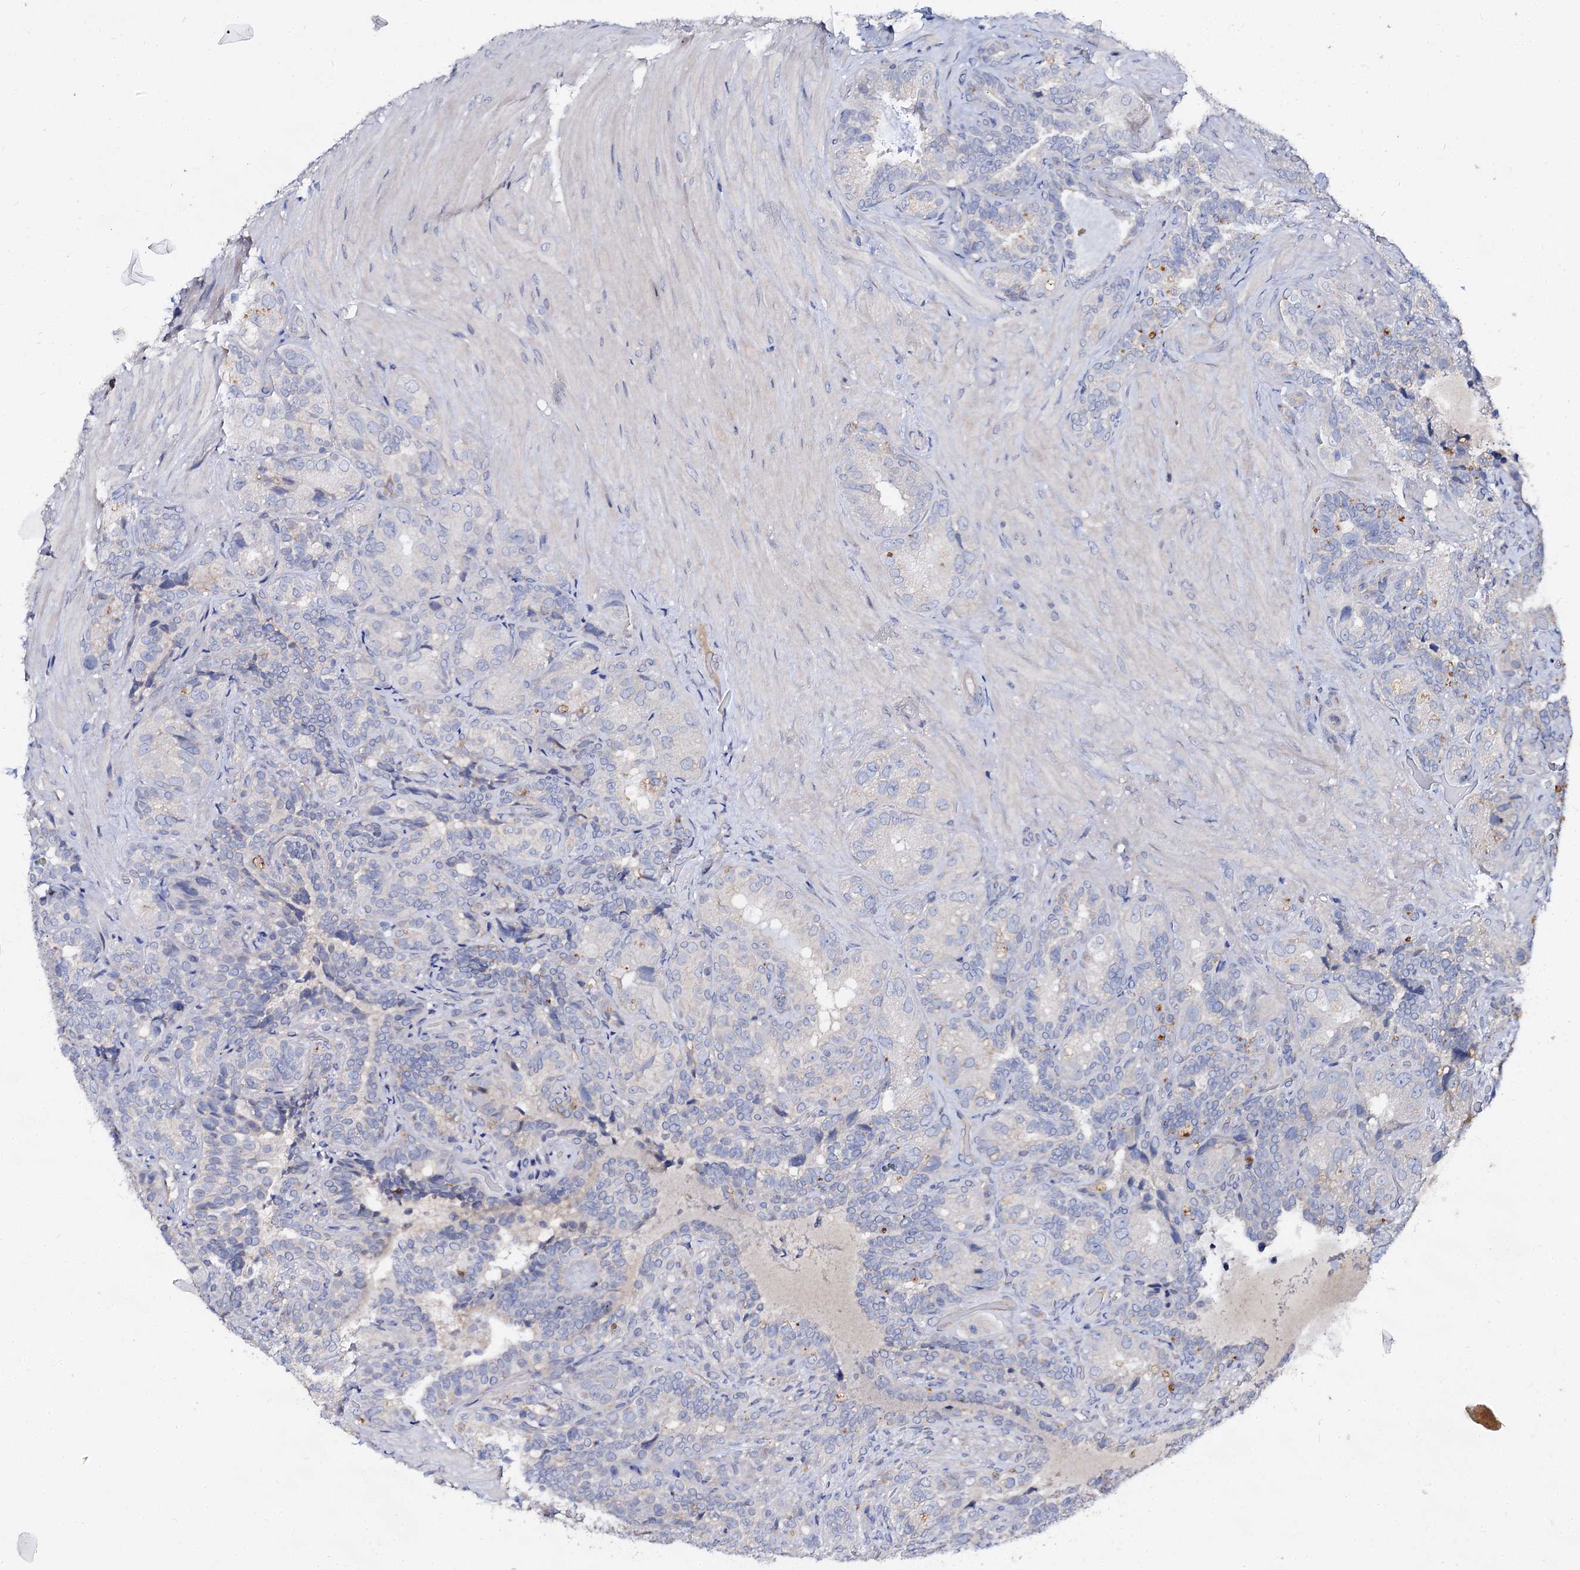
{"staining": {"intensity": "negative", "quantity": "none", "location": "none"}, "tissue": "seminal vesicle", "cell_type": "Glandular cells", "image_type": "normal", "snomed": [{"axis": "morphology", "description": "Normal tissue, NOS"}, {"axis": "topography", "description": "Seminal veicle"}, {"axis": "topography", "description": "Peripheral nerve tissue"}], "caption": "Glandular cells show no significant staining in normal seminal vesicle. Brightfield microscopy of immunohistochemistry stained with DAB (brown) and hematoxylin (blue), captured at high magnification.", "gene": "HVCN1", "patient": {"sex": "male", "age": 67}}